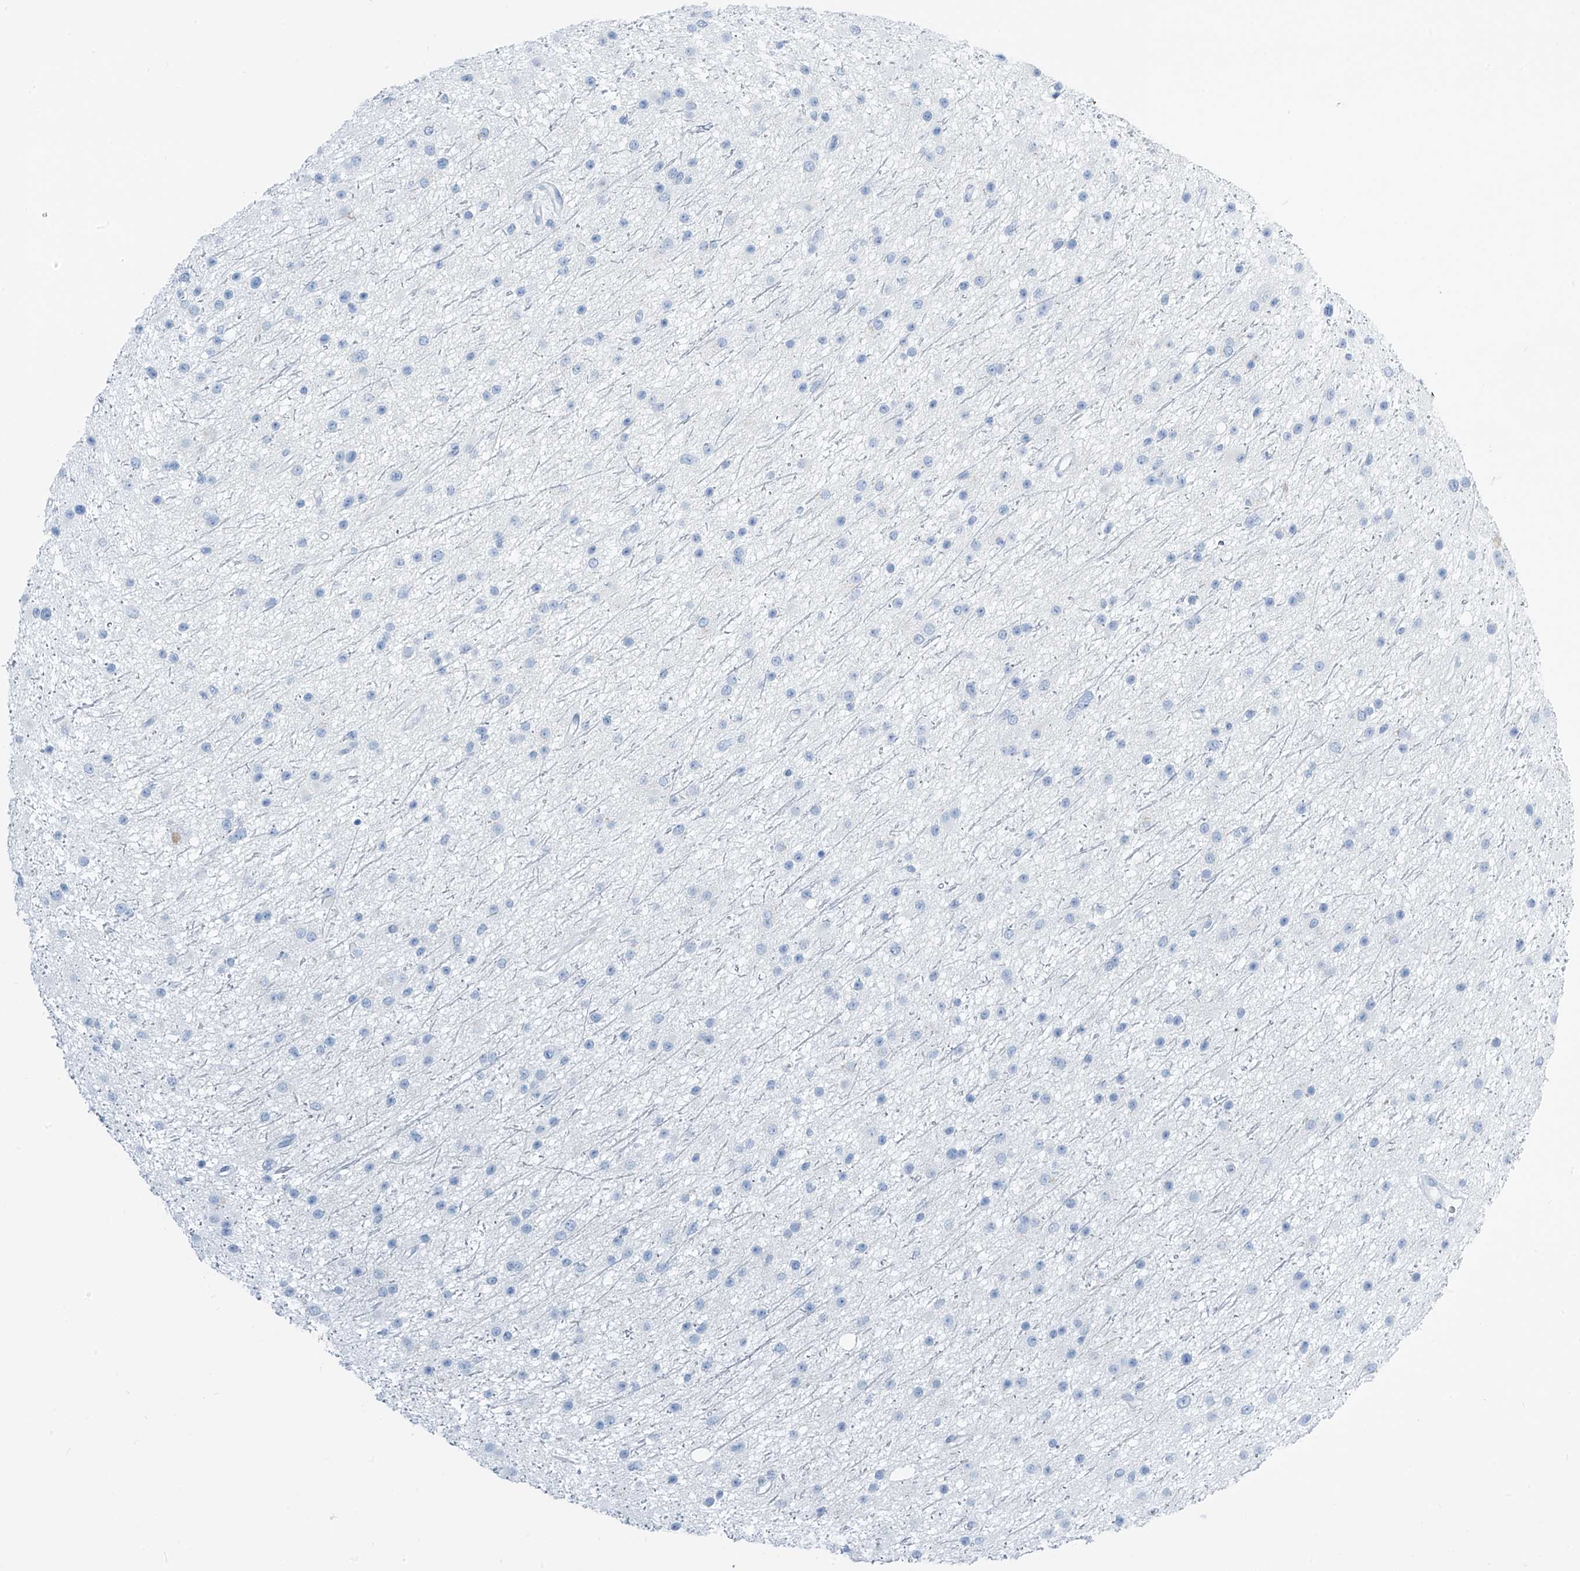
{"staining": {"intensity": "negative", "quantity": "none", "location": "none"}, "tissue": "glioma", "cell_type": "Tumor cells", "image_type": "cancer", "snomed": [{"axis": "morphology", "description": "Glioma, malignant, Low grade"}, {"axis": "topography", "description": "Cerebral cortex"}], "caption": "Tumor cells are negative for protein expression in human glioma.", "gene": "SGO2", "patient": {"sex": "female", "age": 39}}